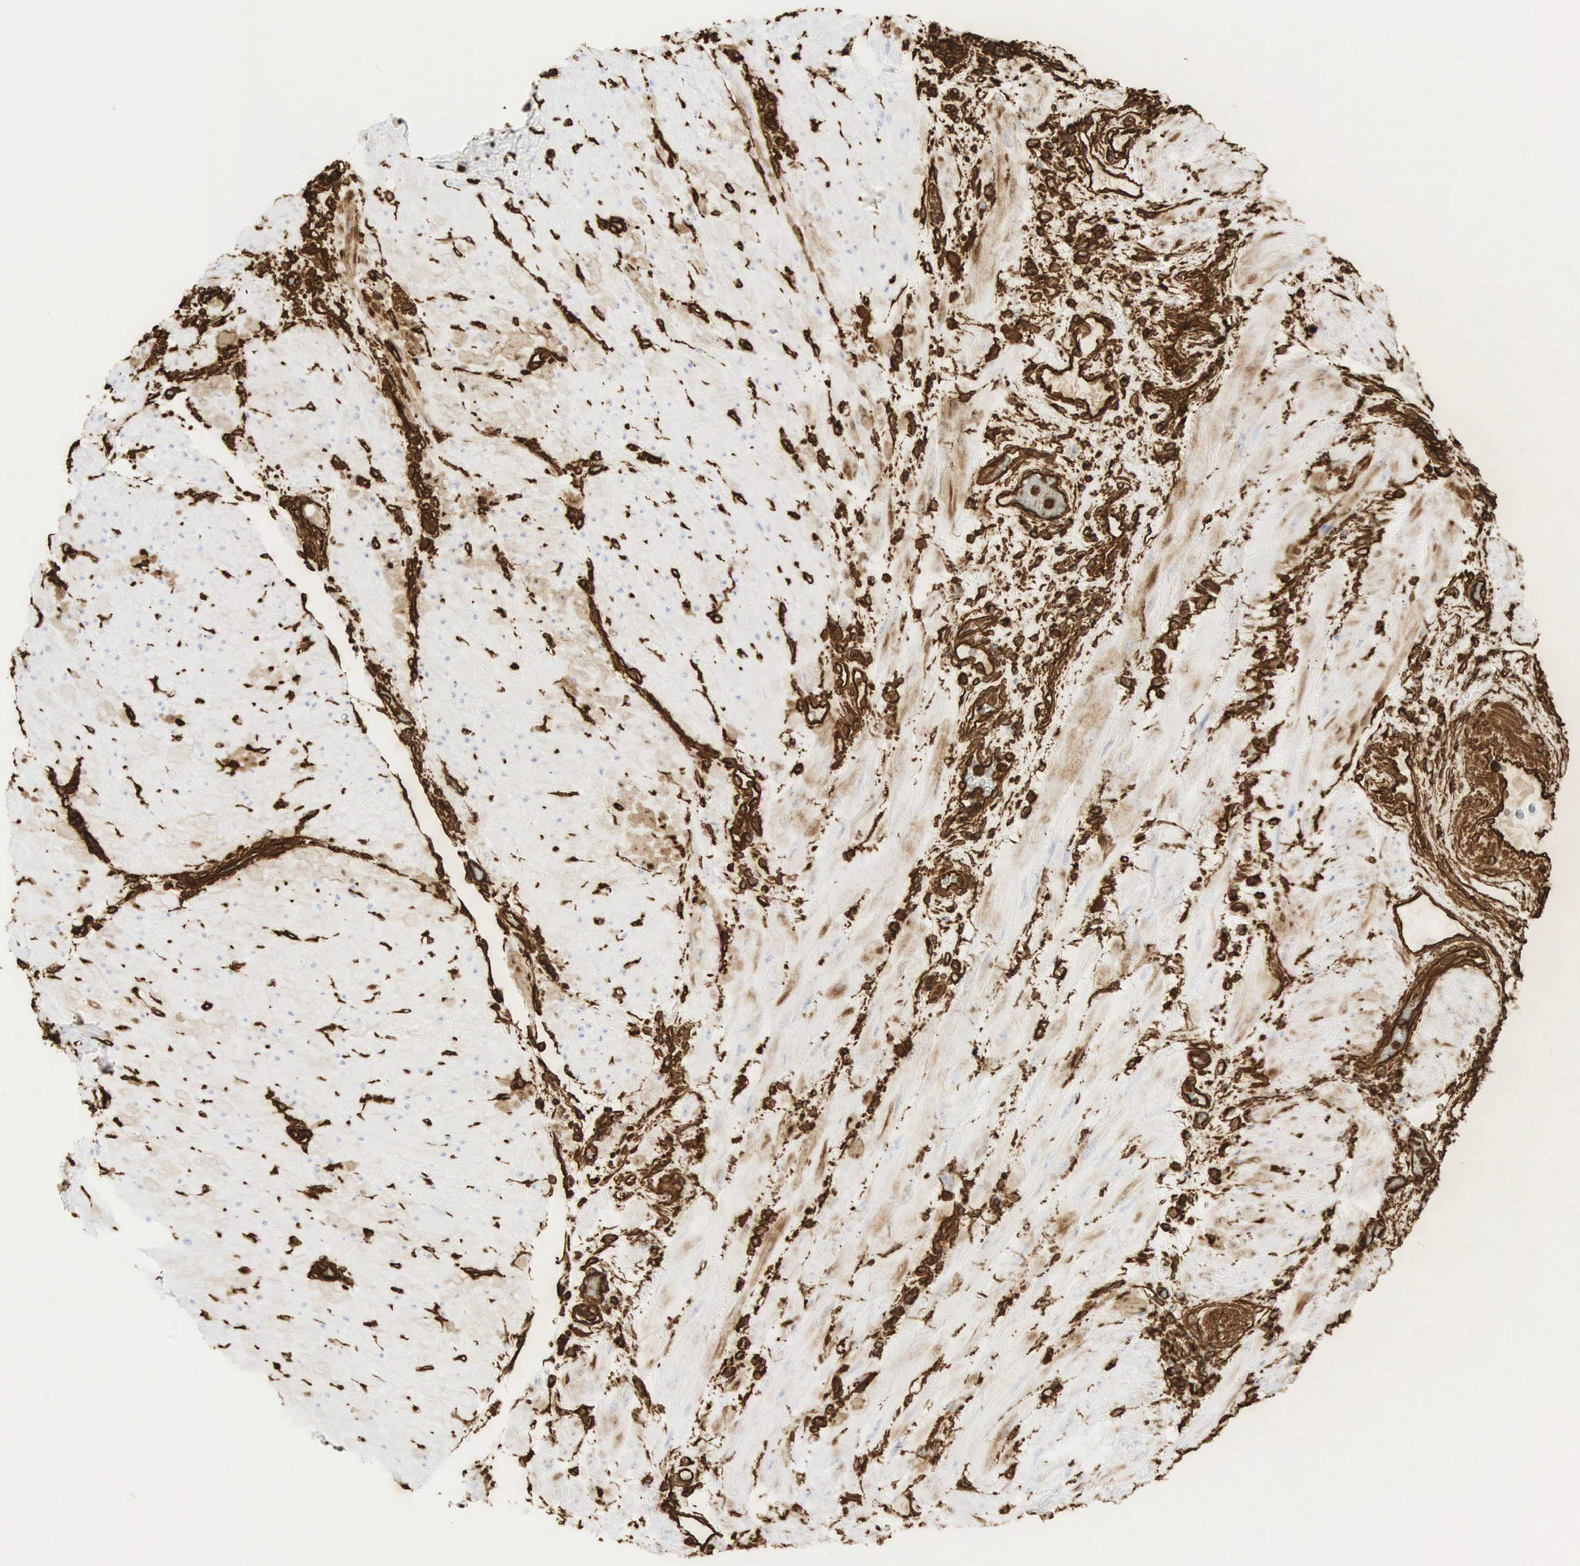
{"staining": {"intensity": "strong", "quantity": "<25%", "location": "cytoplasmic/membranous"}, "tissue": "stomach cancer", "cell_type": "Tumor cells", "image_type": "cancer", "snomed": [{"axis": "morphology", "description": "Adenocarcinoma, NOS"}, {"axis": "topography", "description": "Stomach, lower"}], "caption": "Immunohistochemical staining of human adenocarcinoma (stomach) reveals strong cytoplasmic/membranous protein positivity in about <25% of tumor cells.", "gene": "VIM", "patient": {"sex": "male", "age": 88}}